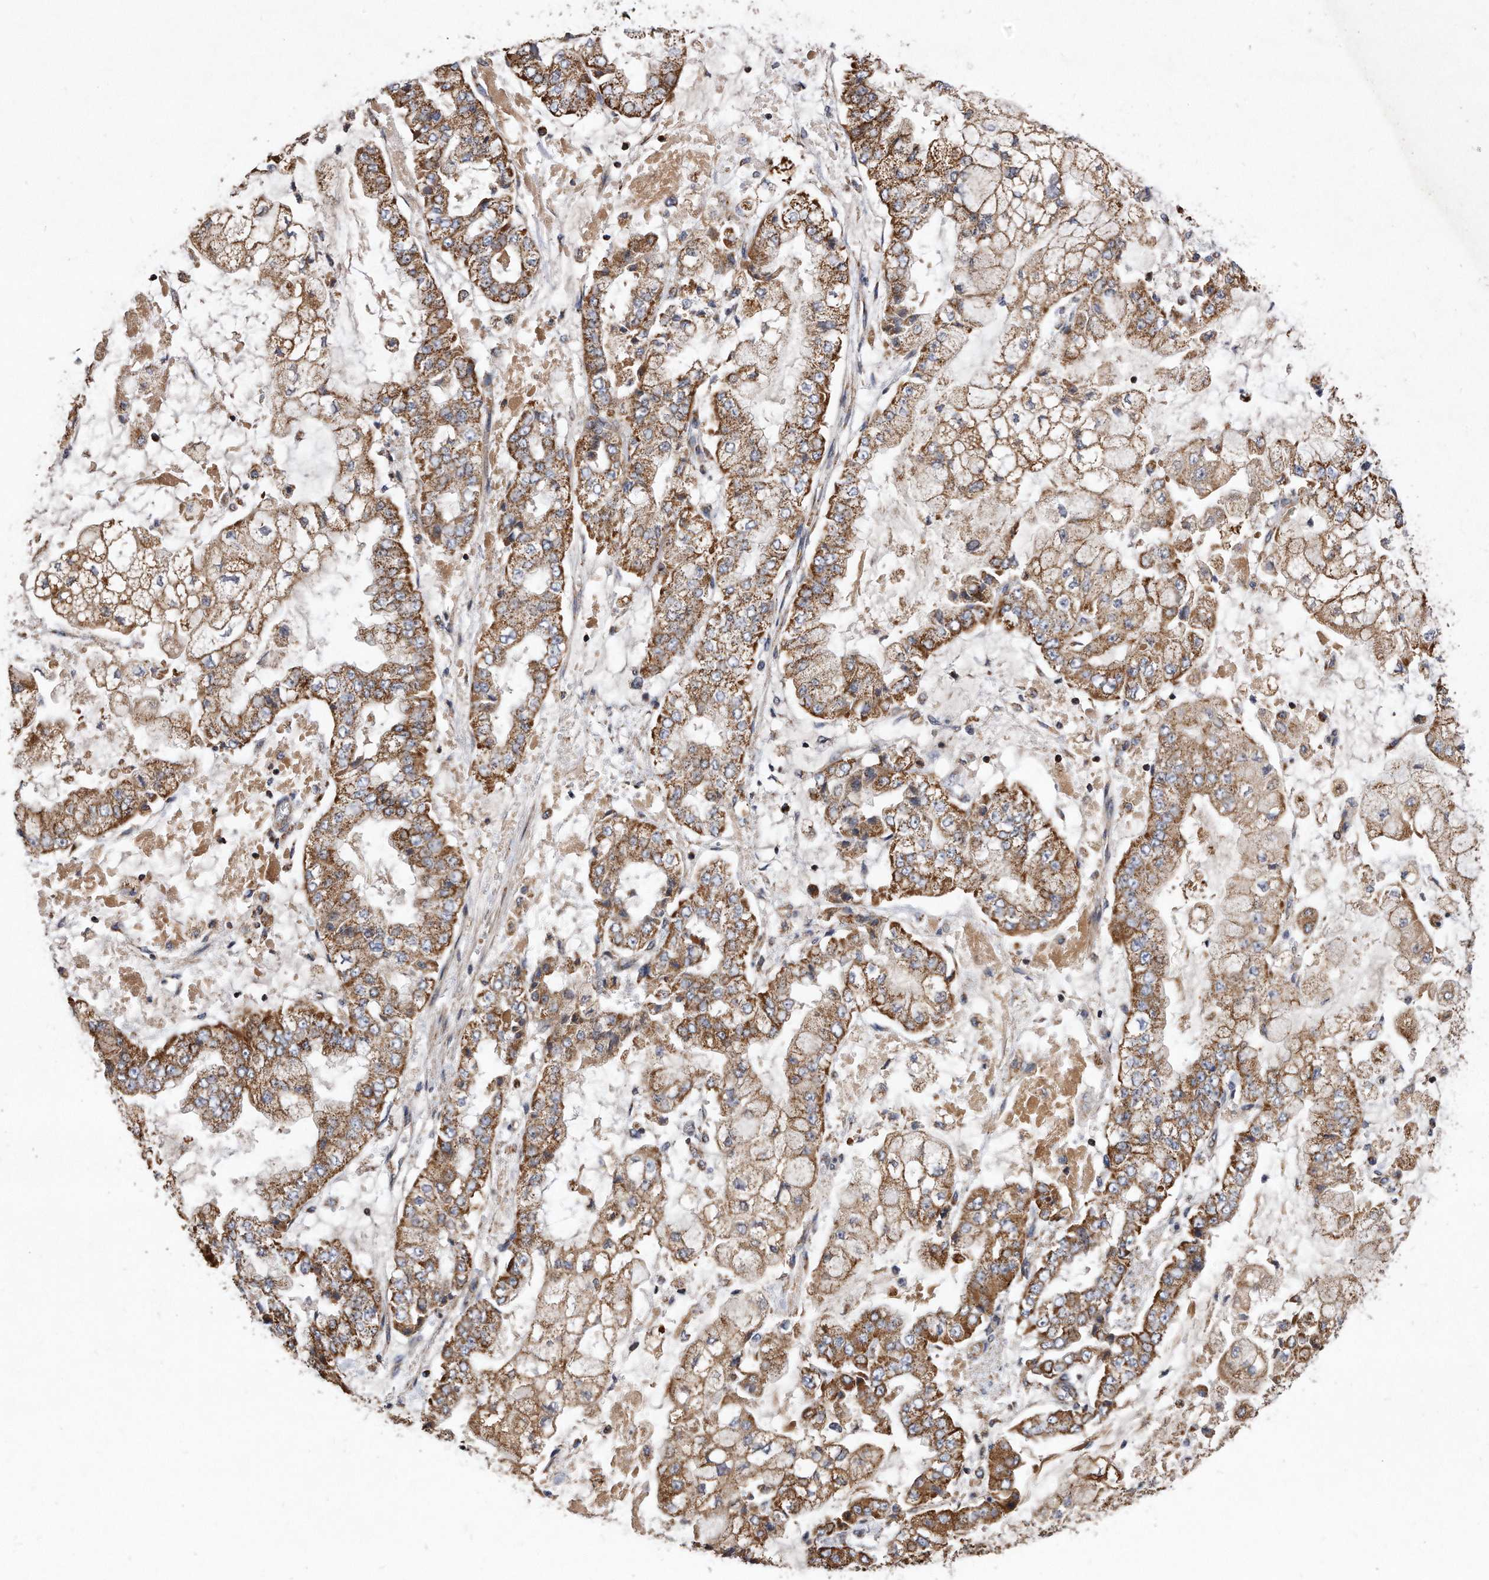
{"staining": {"intensity": "moderate", "quantity": ">75%", "location": "cytoplasmic/membranous"}, "tissue": "stomach cancer", "cell_type": "Tumor cells", "image_type": "cancer", "snomed": [{"axis": "morphology", "description": "Adenocarcinoma, NOS"}, {"axis": "topography", "description": "Stomach"}], "caption": "High-magnification brightfield microscopy of stomach adenocarcinoma stained with DAB (3,3'-diaminobenzidine) (brown) and counterstained with hematoxylin (blue). tumor cells exhibit moderate cytoplasmic/membranous positivity is seen in about>75% of cells.", "gene": "PPP5C", "patient": {"sex": "male", "age": 76}}